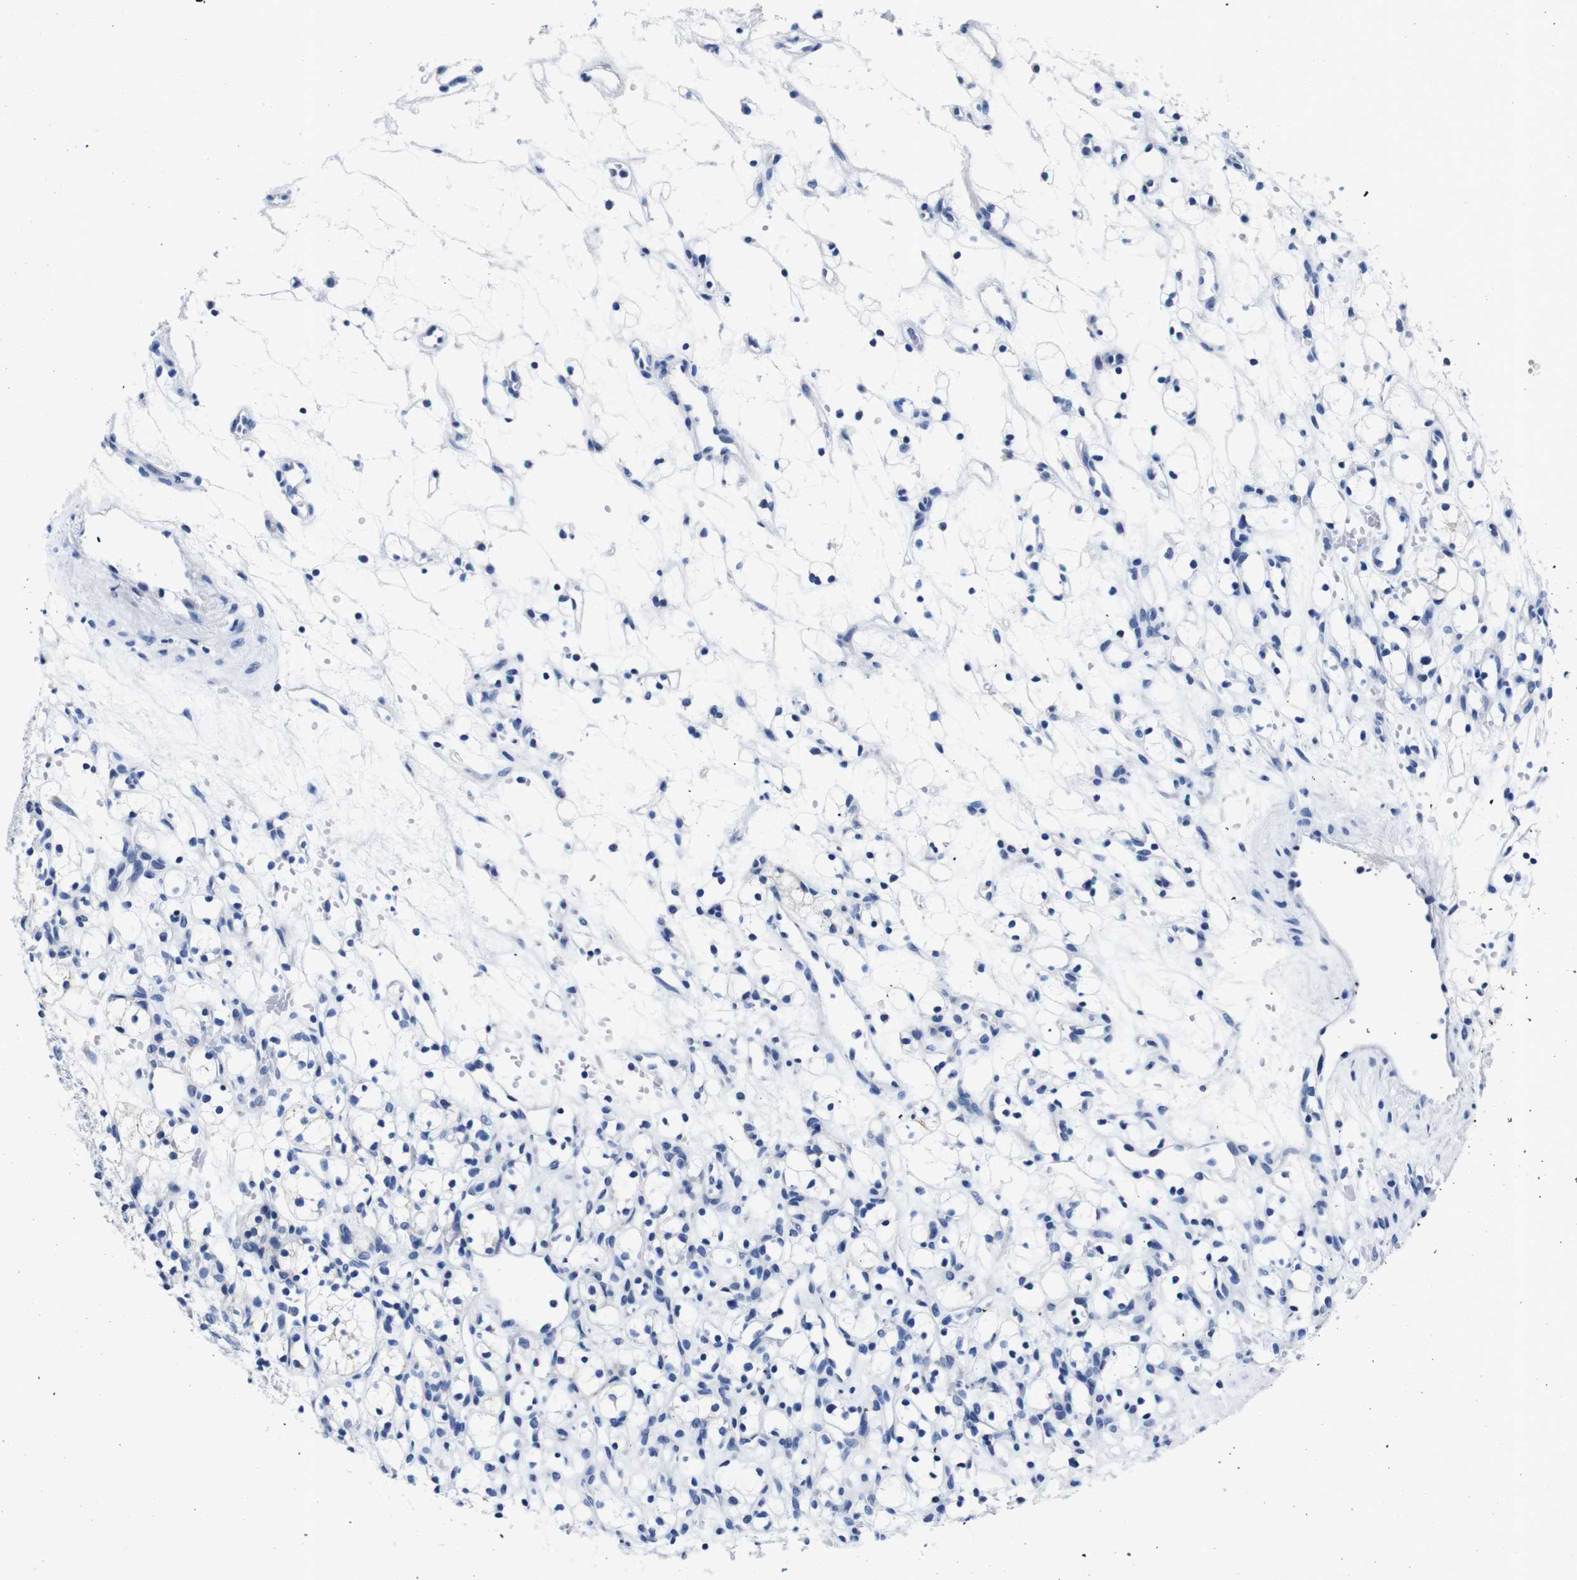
{"staining": {"intensity": "negative", "quantity": "none", "location": "none"}, "tissue": "renal cancer", "cell_type": "Tumor cells", "image_type": "cancer", "snomed": [{"axis": "morphology", "description": "Adenocarcinoma, NOS"}, {"axis": "topography", "description": "Kidney"}], "caption": "Tumor cells show no significant positivity in renal adenocarcinoma. (Stains: DAB immunohistochemistry (IHC) with hematoxylin counter stain, Microscopy: brightfield microscopy at high magnification).", "gene": "SNX19", "patient": {"sex": "female", "age": 60}}